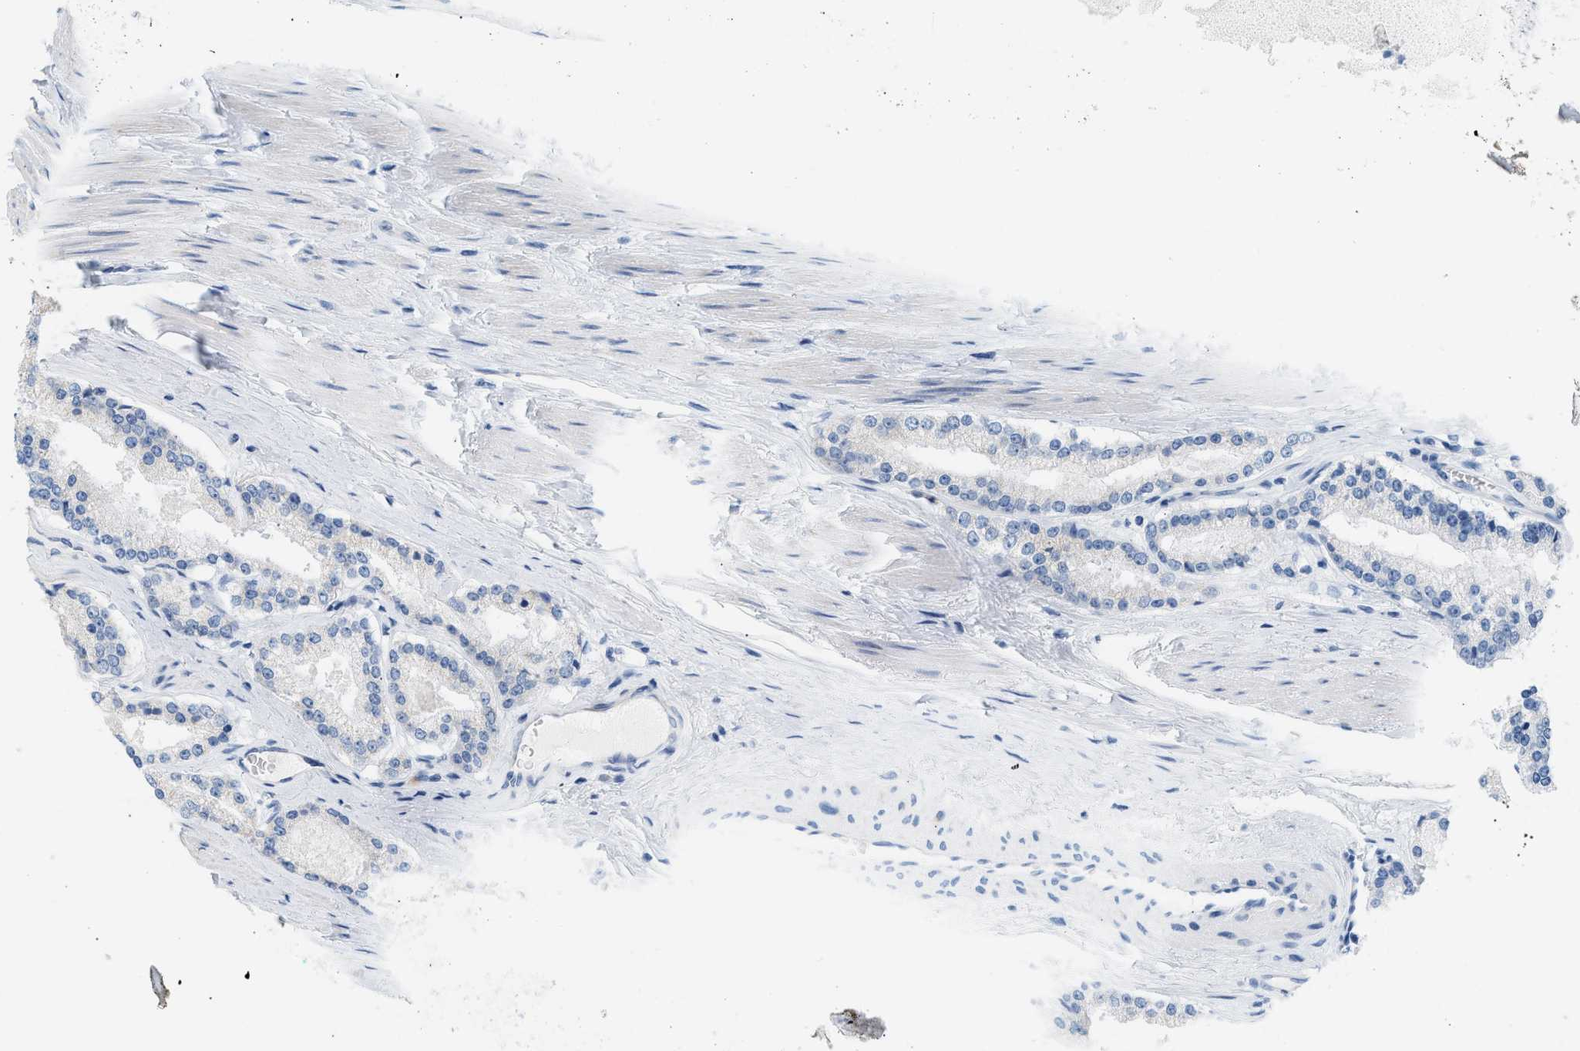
{"staining": {"intensity": "negative", "quantity": "none", "location": "none"}, "tissue": "prostate cancer", "cell_type": "Tumor cells", "image_type": "cancer", "snomed": [{"axis": "morphology", "description": "Adenocarcinoma, Low grade"}, {"axis": "topography", "description": "Prostate"}], "caption": "DAB immunohistochemical staining of human prostate cancer (adenocarcinoma (low-grade)) reveals no significant staining in tumor cells. (Stains: DAB (3,3'-diaminobenzidine) immunohistochemistry with hematoxylin counter stain, Microscopy: brightfield microscopy at high magnification).", "gene": "NDUFS8", "patient": {"sex": "male", "age": 70}}